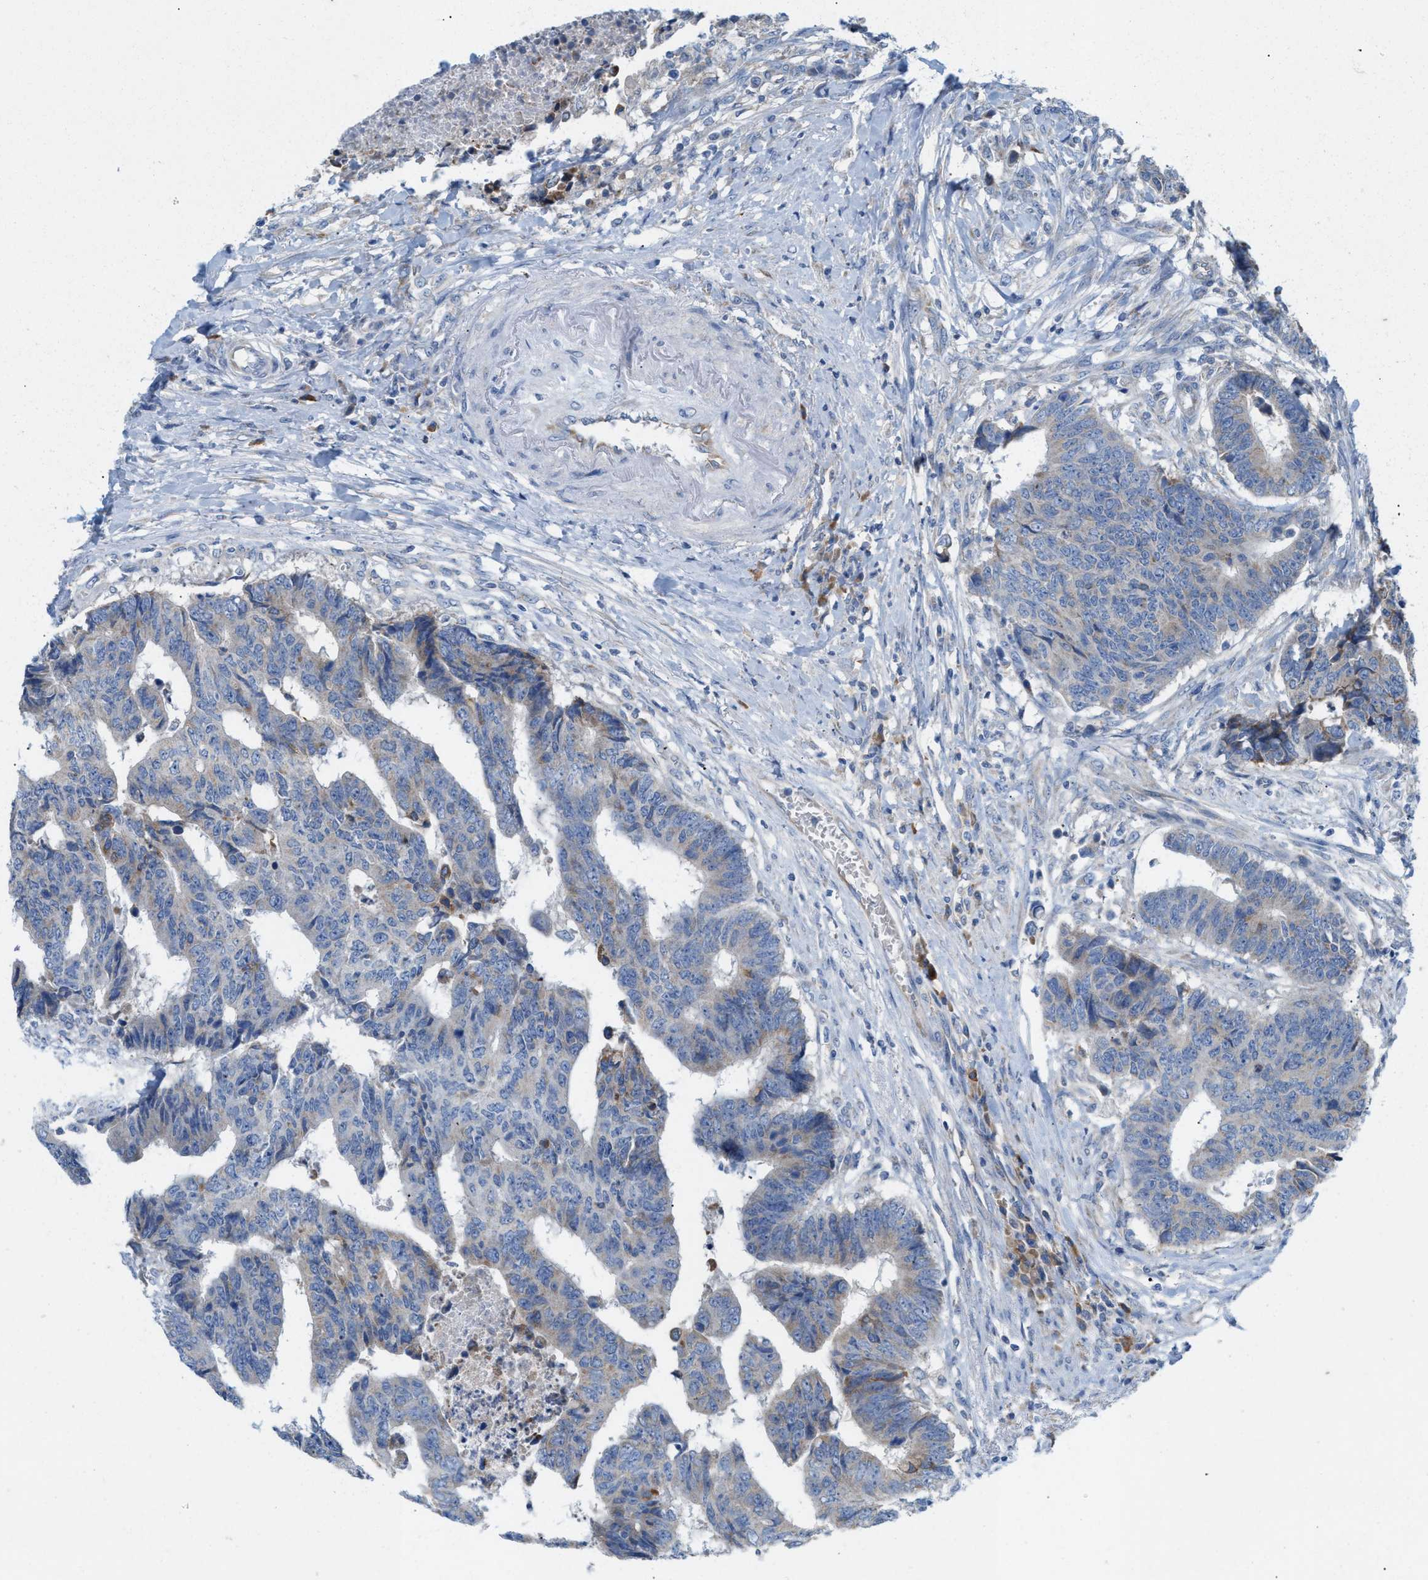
{"staining": {"intensity": "negative", "quantity": "none", "location": "none"}, "tissue": "colorectal cancer", "cell_type": "Tumor cells", "image_type": "cancer", "snomed": [{"axis": "morphology", "description": "Adenocarcinoma, NOS"}, {"axis": "topography", "description": "Rectum"}], "caption": "The micrograph exhibits no significant positivity in tumor cells of colorectal cancer. (Brightfield microscopy of DAB immunohistochemistry (IHC) at high magnification).", "gene": "DYNC2I1", "patient": {"sex": "male", "age": 84}}